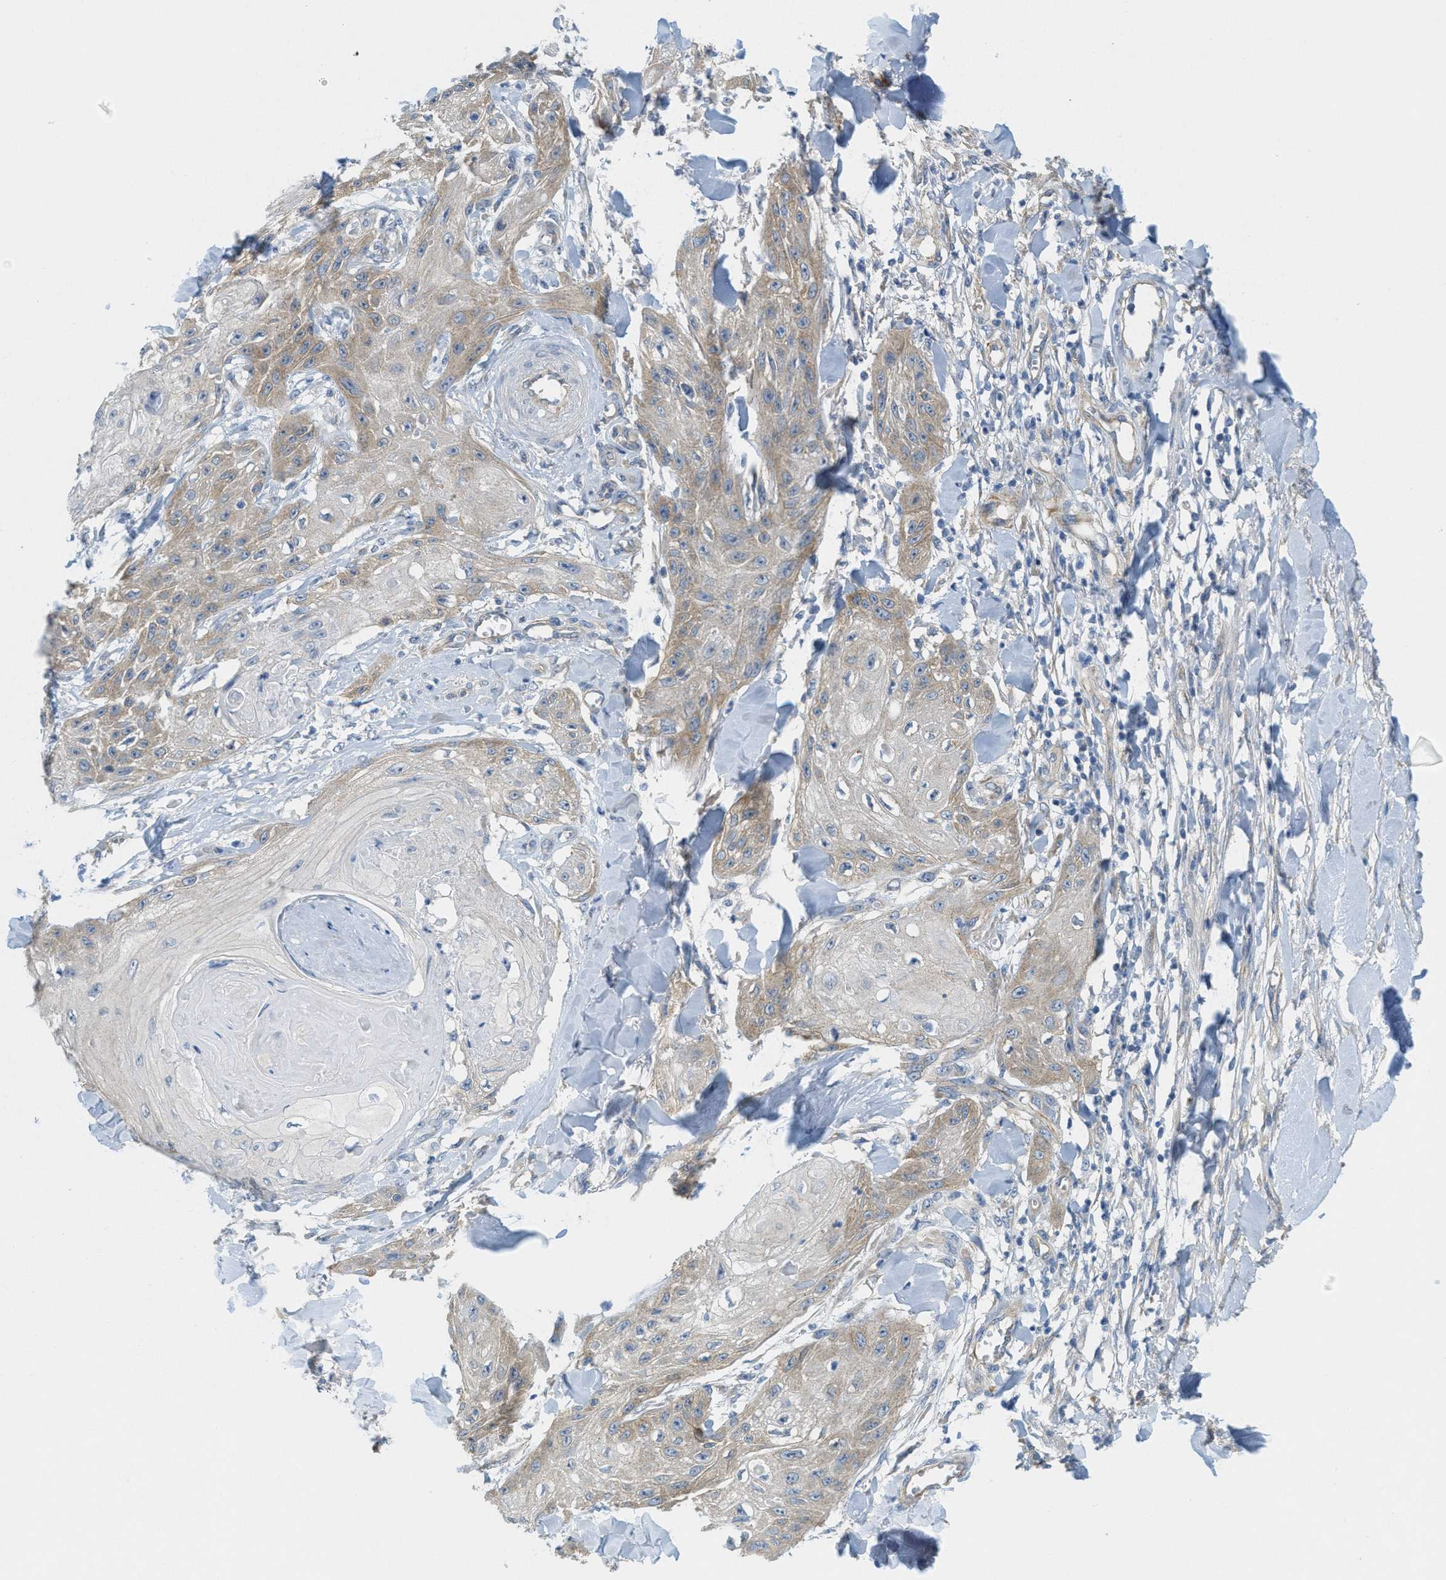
{"staining": {"intensity": "weak", "quantity": "<25%", "location": "cytoplasmic/membranous"}, "tissue": "skin cancer", "cell_type": "Tumor cells", "image_type": "cancer", "snomed": [{"axis": "morphology", "description": "Squamous cell carcinoma, NOS"}, {"axis": "topography", "description": "Skin"}], "caption": "A high-resolution image shows immunohistochemistry staining of skin cancer (squamous cell carcinoma), which exhibits no significant staining in tumor cells.", "gene": "ZFYVE9", "patient": {"sex": "male", "age": 74}}